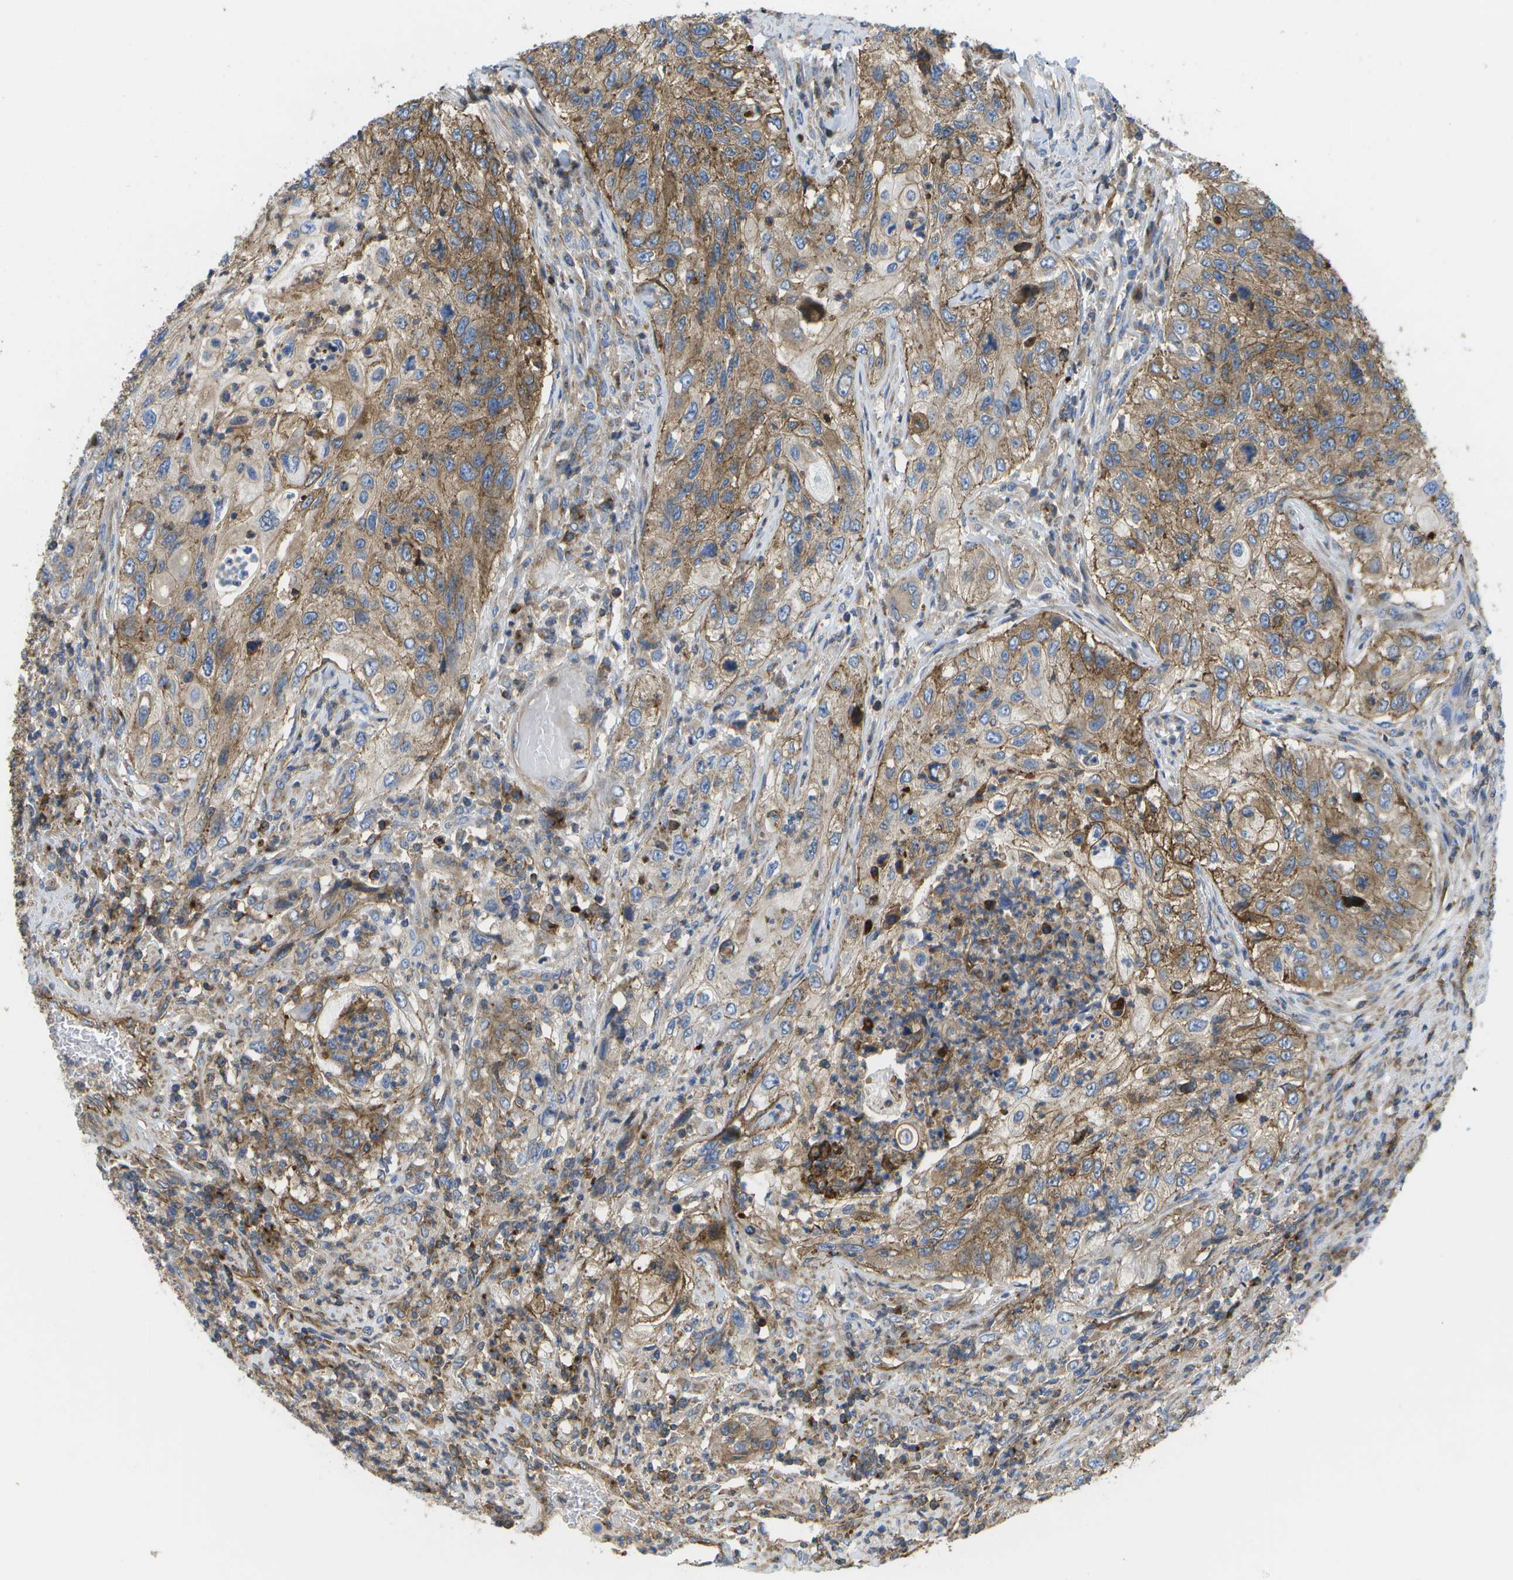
{"staining": {"intensity": "moderate", "quantity": ">75%", "location": "cytoplasmic/membranous"}, "tissue": "urothelial cancer", "cell_type": "Tumor cells", "image_type": "cancer", "snomed": [{"axis": "morphology", "description": "Urothelial carcinoma, High grade"}, {"axis": "topography", "description": "Urinary bladder"}], "caption": "This image demonstrates IHC staining of urothelial carcinoma (high-grade), with medium moderate cytoplasmic/membranous positivity in about >75% of tumor cells.", "gene": "BST2", "patient": {"sex": "female", "age": 60}}